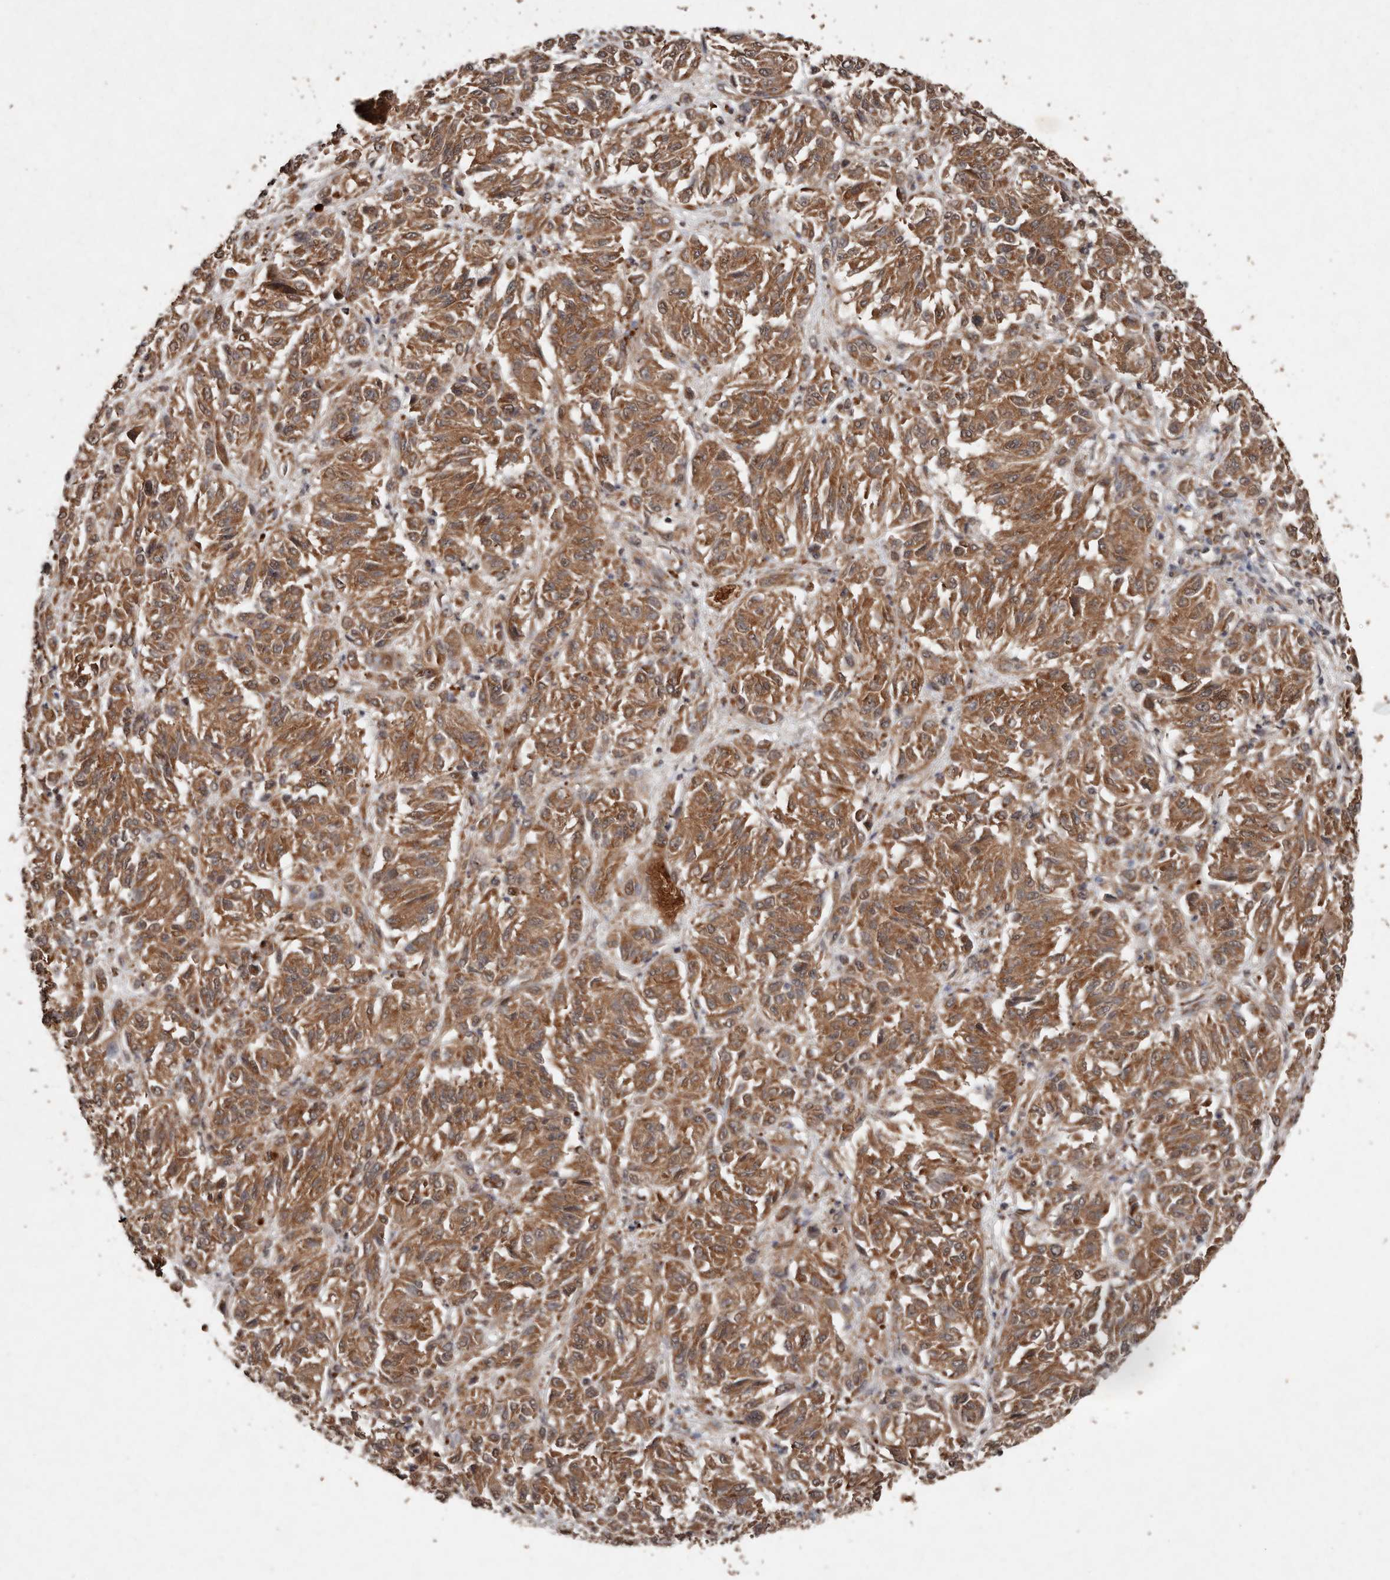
{"staining": {"intensity": "strong", "quantity": ">75%", "location": "cytoplasmic/membranous"}, "tissue": "melanoma", "cell_type": "Tumor cells", "image_type": "cancer", "snomed": [{"axis": "morphology", "description": "Malignant melanoma, Metastatic site"}, {"axis": "topography", "description": "Lung"}], "caption": "Tumor cells demonstrate strong cytoplasmic/membranous staining in about >75% of cells in malignant melanoma (metastatic site).", "gene": "DIP2C", "patient": {"sex": "male", "age": 64}}